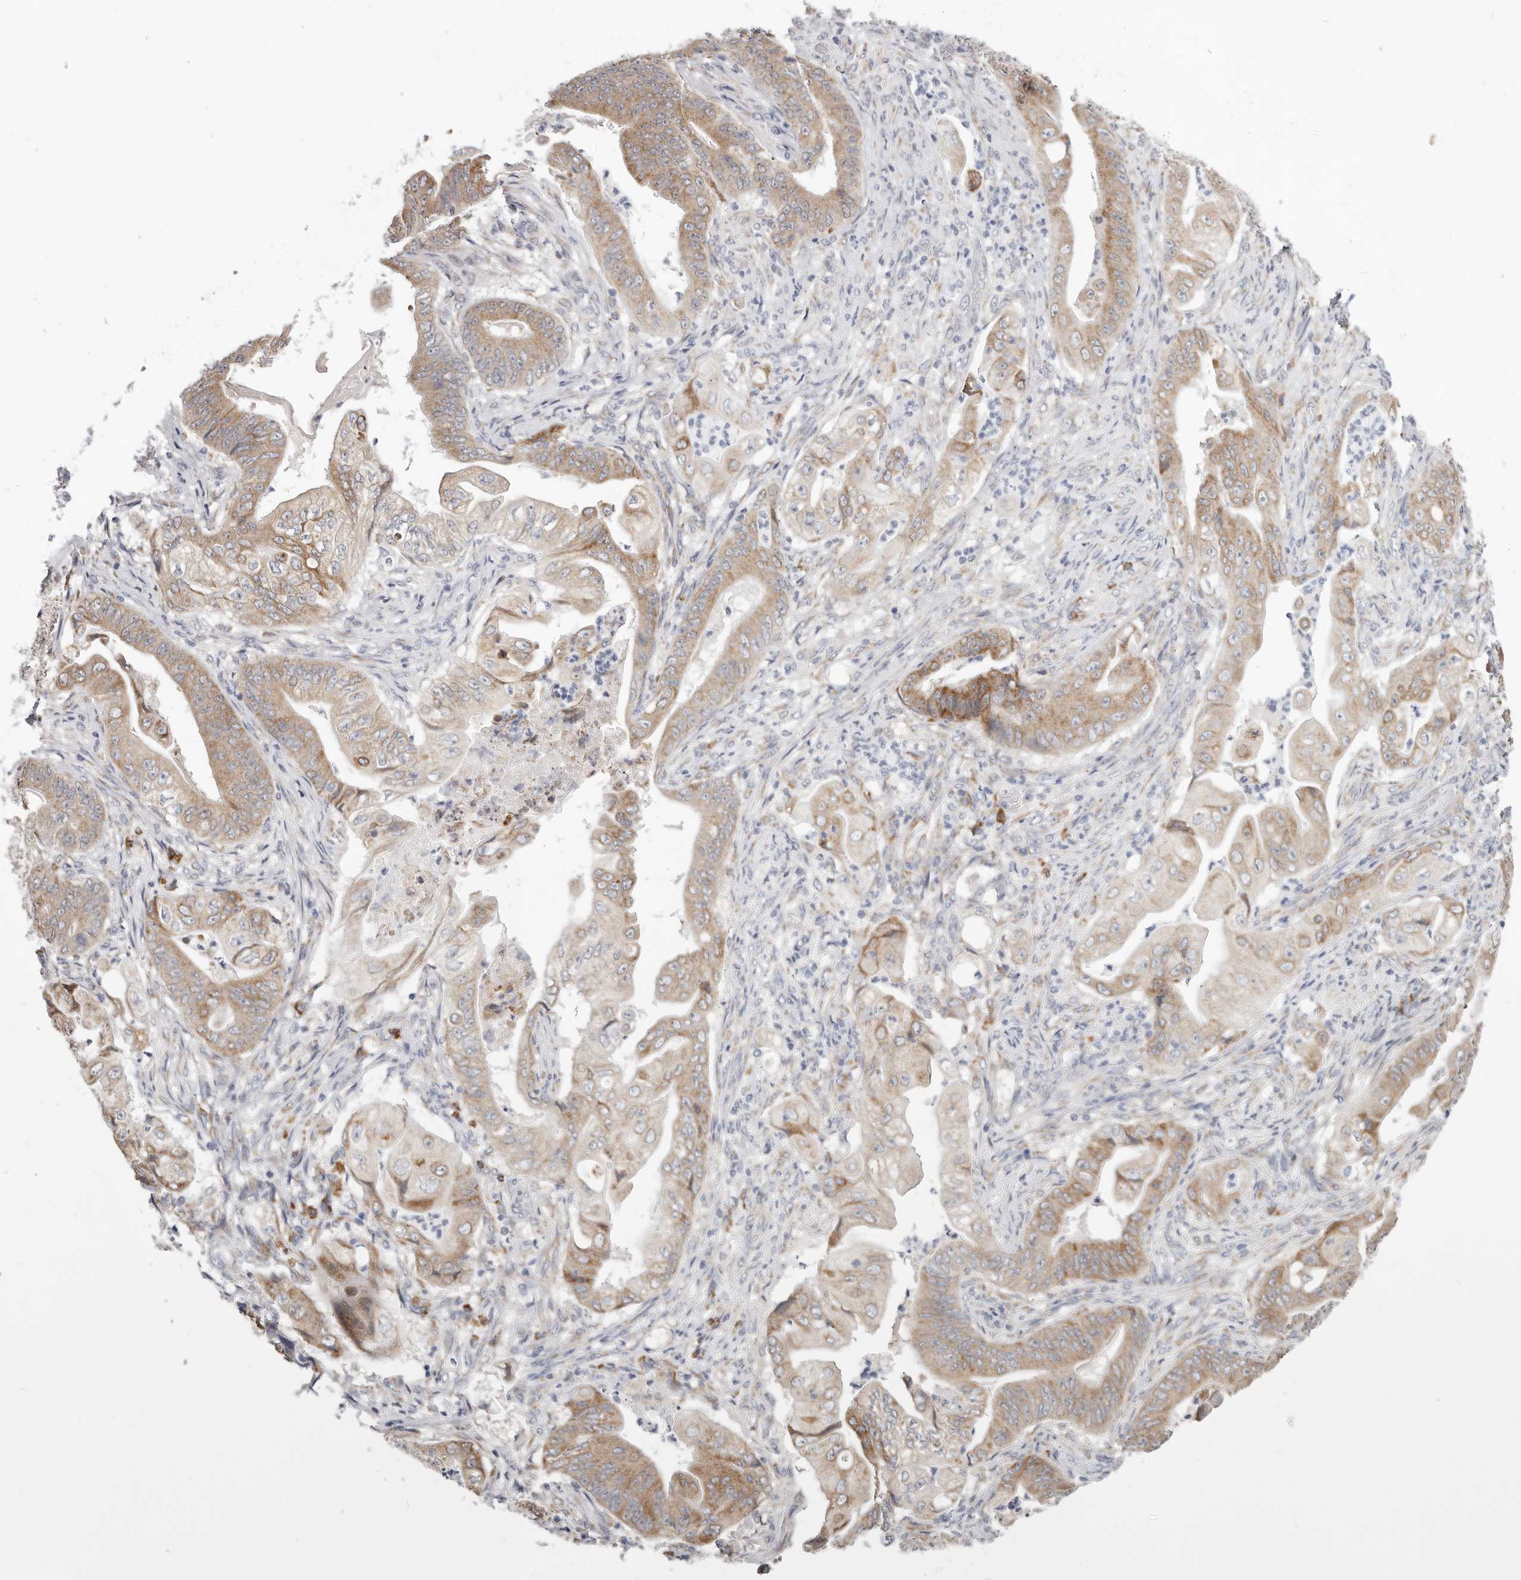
{"staining": {"intensity": "moderate", "quantity": ">75%", "location": "cytoplasmic/membranous"}, "tissue": "stomach cancer", "cell_type": "Tumor cells", "image_type": "cancer", "snomed": [{"axis": "morphology", "description": "Adenocarcinoma, NOS"}, {"axis": "topography", "description": "Stomach"}], "caption": "Immunohistochemical staining of human stomach adenocarcinoma exhibits medium levels of moderate cytoplasmic/membranous expression in about >75% of tumor cells.", "gene": "IL32", "patient": {"sex": "female", "age": 73}}